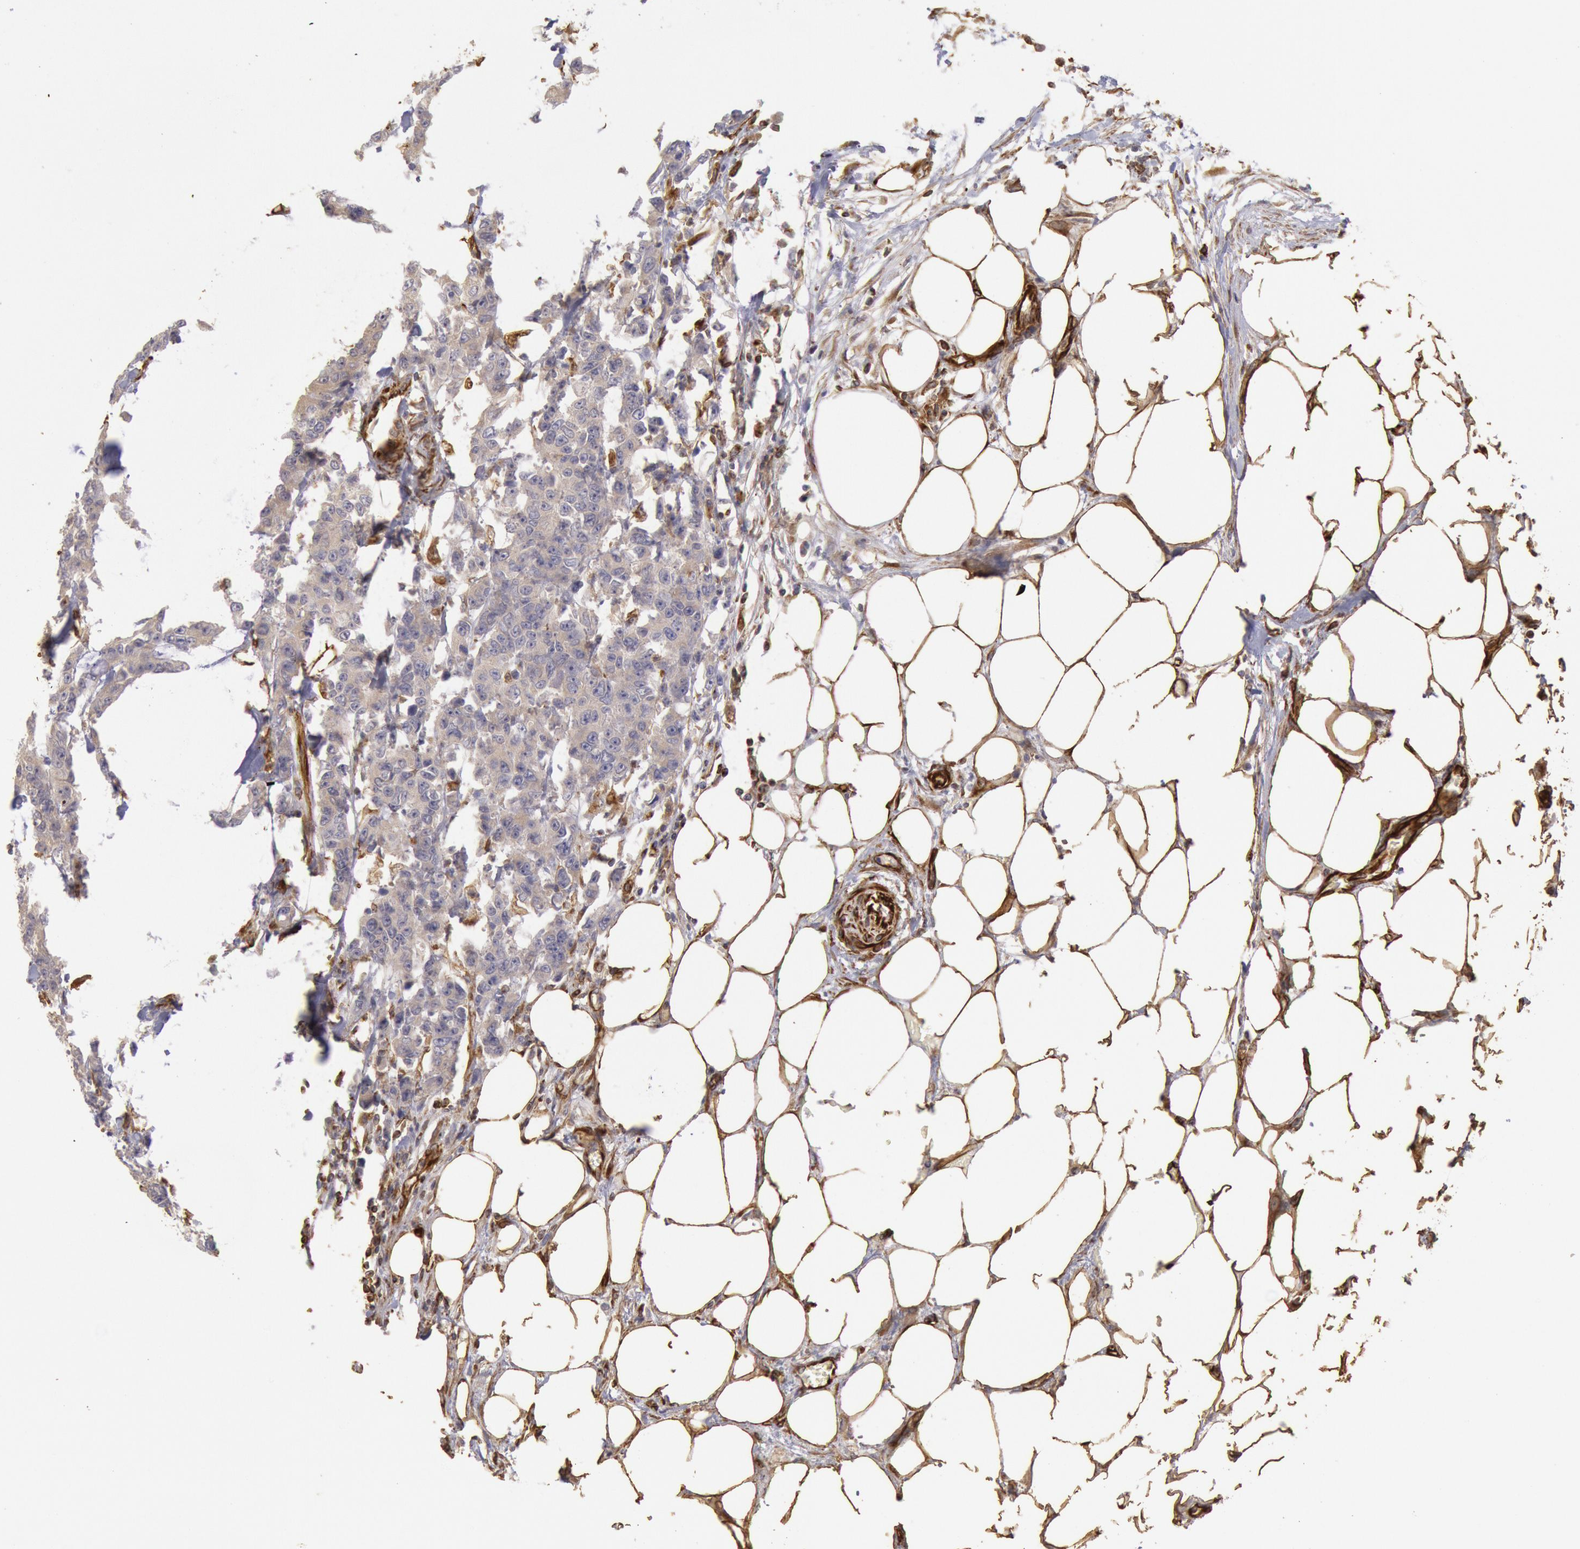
{"staining": {"intensity": "weak", "quantity": ">75%", "location": "cytoplasmic/membranous"}, "tissue": "colorectal cancer", "cell_type": "Tumor cells", "image_type": "cancer", "snomed": [{"axis": "morphology", "description": "Adenocarcinoma, NOS"}, {"axis": "topography", "description": "Colon"}], "caption": "Adenocarcinoma (colorectal) tissue shows weak cytoplasmic/membranous expression in approximately >75% of tumor cells, visualized by immunohistochemistry.", "gene": "RNF139", "patient": {"sex": "female", "age": 86}}